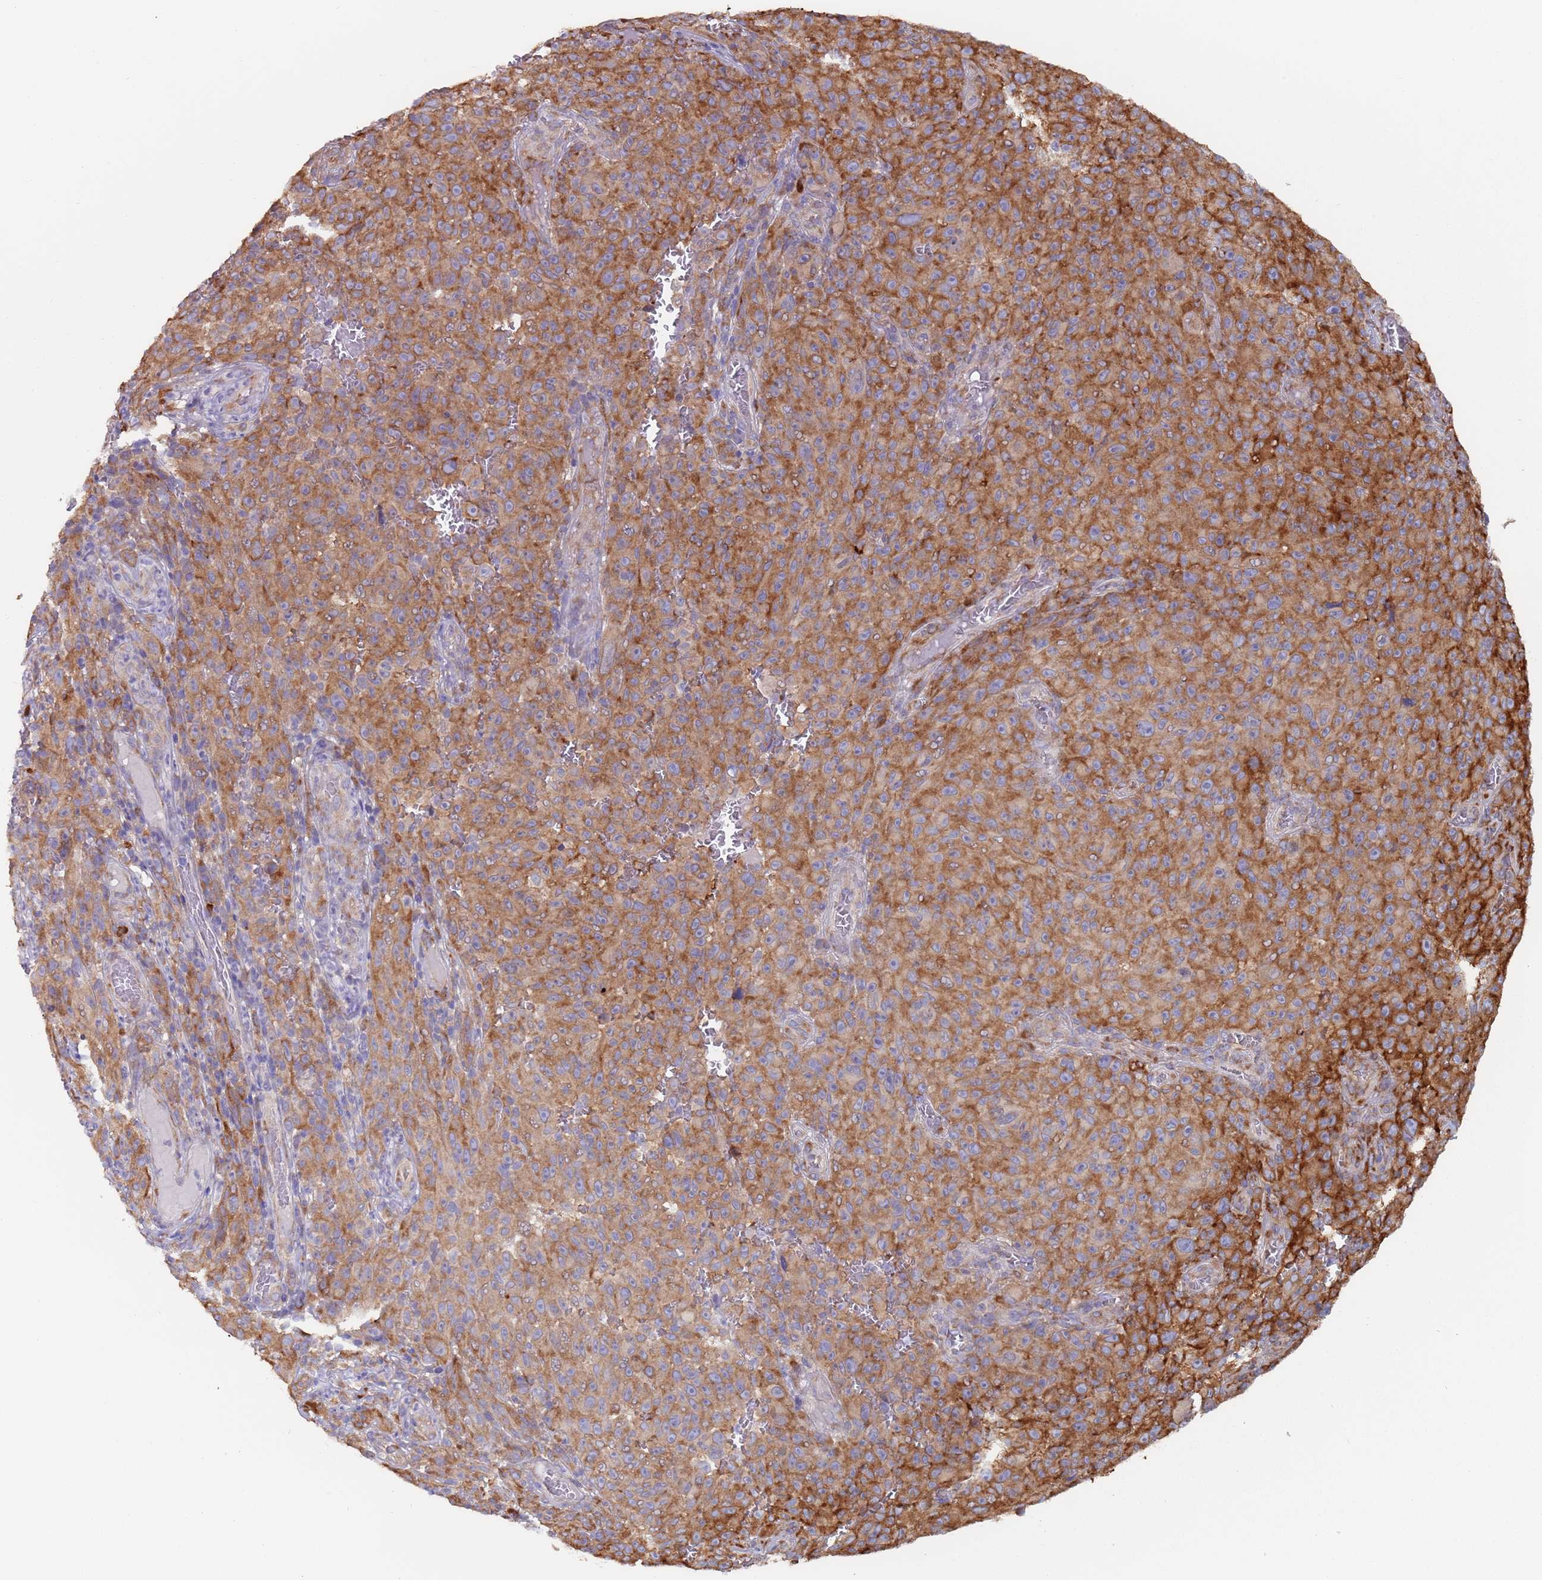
{"staining": {"intensity": "strong", "quantity": "25%-75%", "location": "cytoplasmic/membranous"}, "tissue": "melanoma", "cell_type": "Tumor cells", "image_type": "cancer", "snomed": [{"axis": "morphology", "description": "Malignant melanoma, NOS"}, {"axis": "topography", "description": "Skin"}], "caption": "This image shows immunohistochemistry staining of melanoma, with high strong cytoplasmic/membranous expression in approximately 25%-75% of tumor cells.", "gene": "ZNF844", "patient": {"sex": "female", "age": 82}}